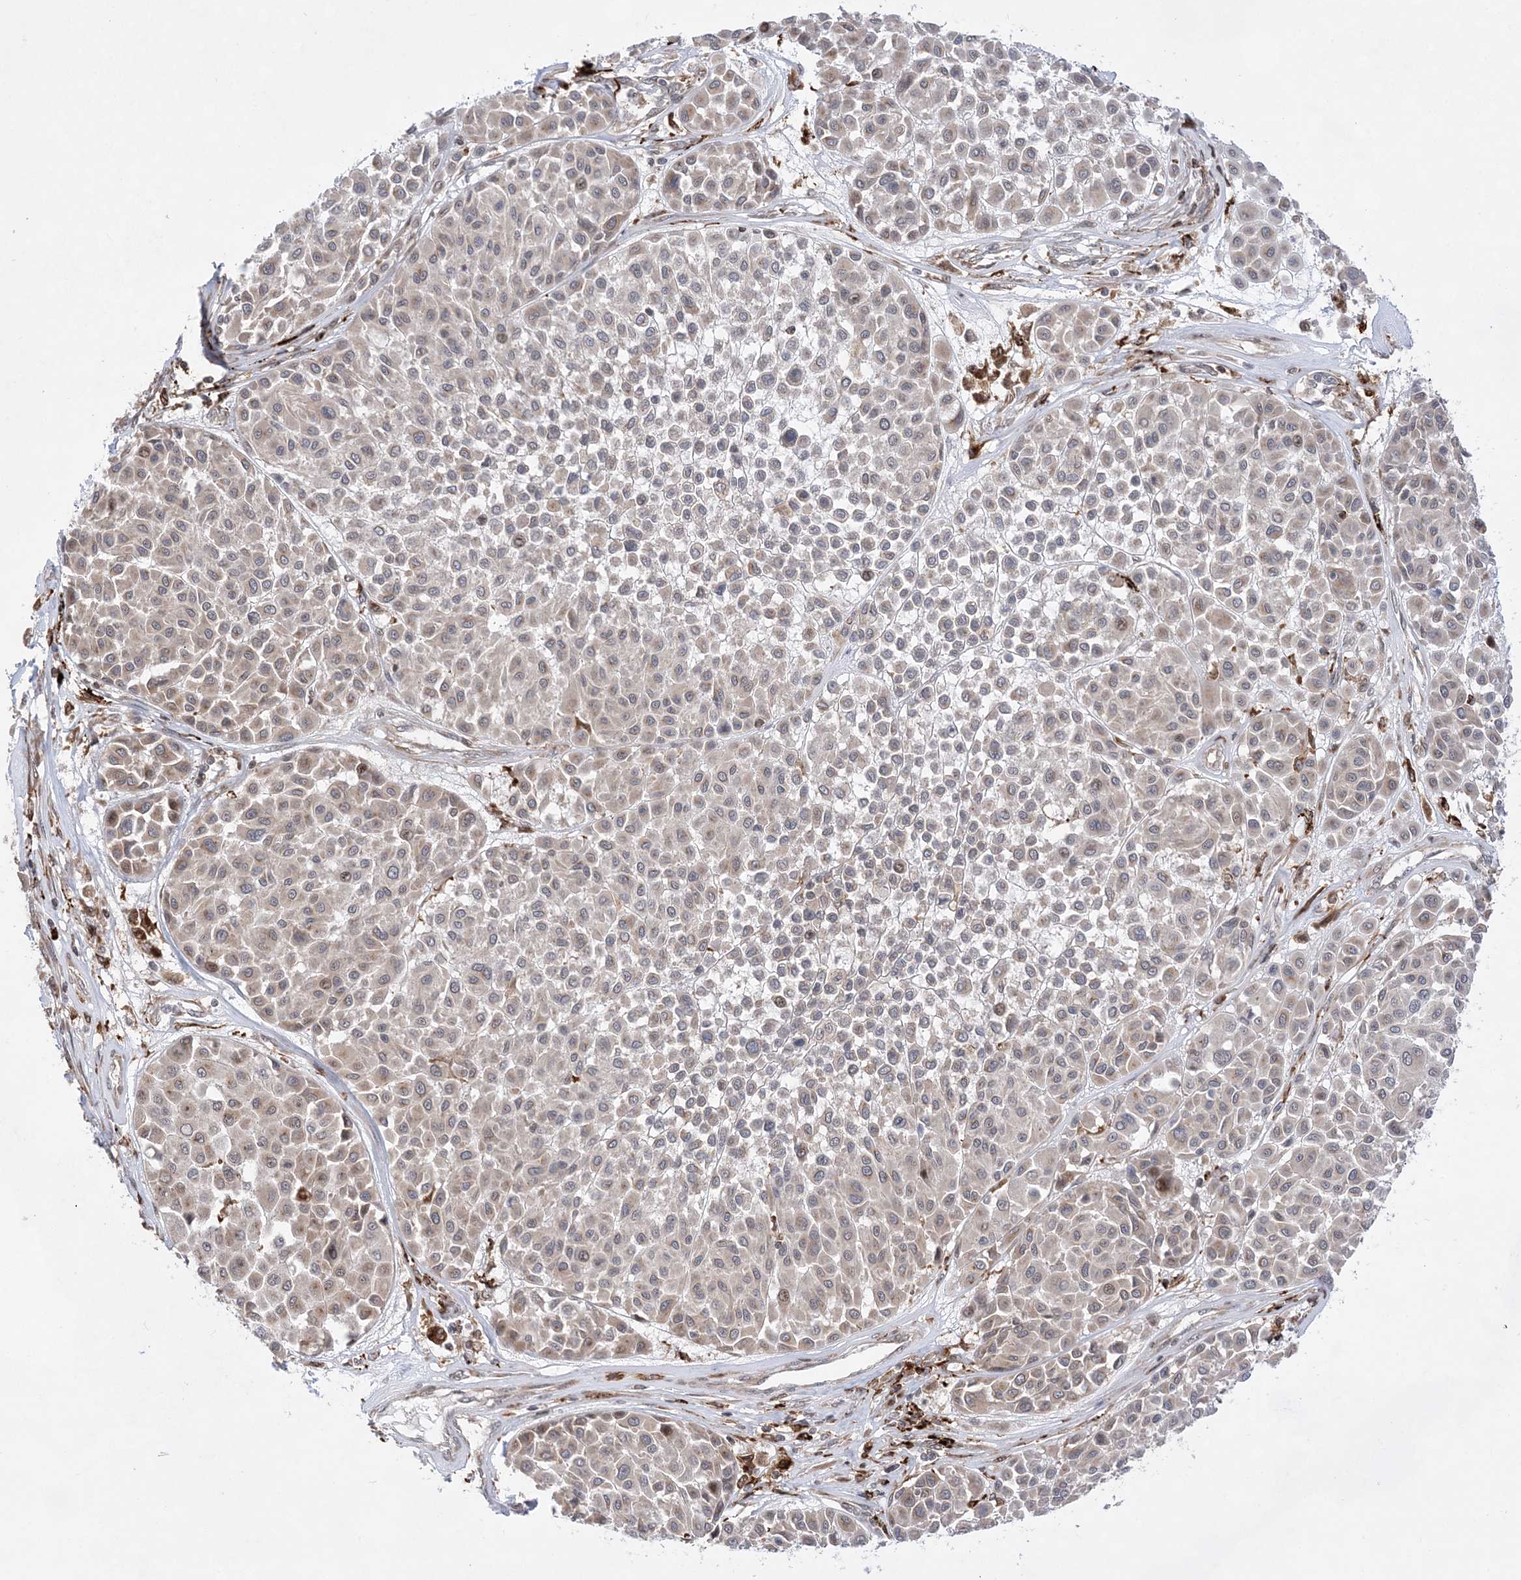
{"staining": {"intensity": "negative", "quantity": "none", "location": "none"}, "tissue": "melanoma", "cell_type": "Tumor cells", "image_type": "cancer", "snomed": [{"axis": "morphology", "description": "Malignant melanoma, Metastatic site"}, {"axis": "topography", "description": "Soft tissue"}], "caption": "Malignant melanoma (metastatic site) was stained to show a protein in brown. There is no significant staining in tumor cells.", "gene": "ANAPC15", "patient": {"sex": "male", "age": 41}}